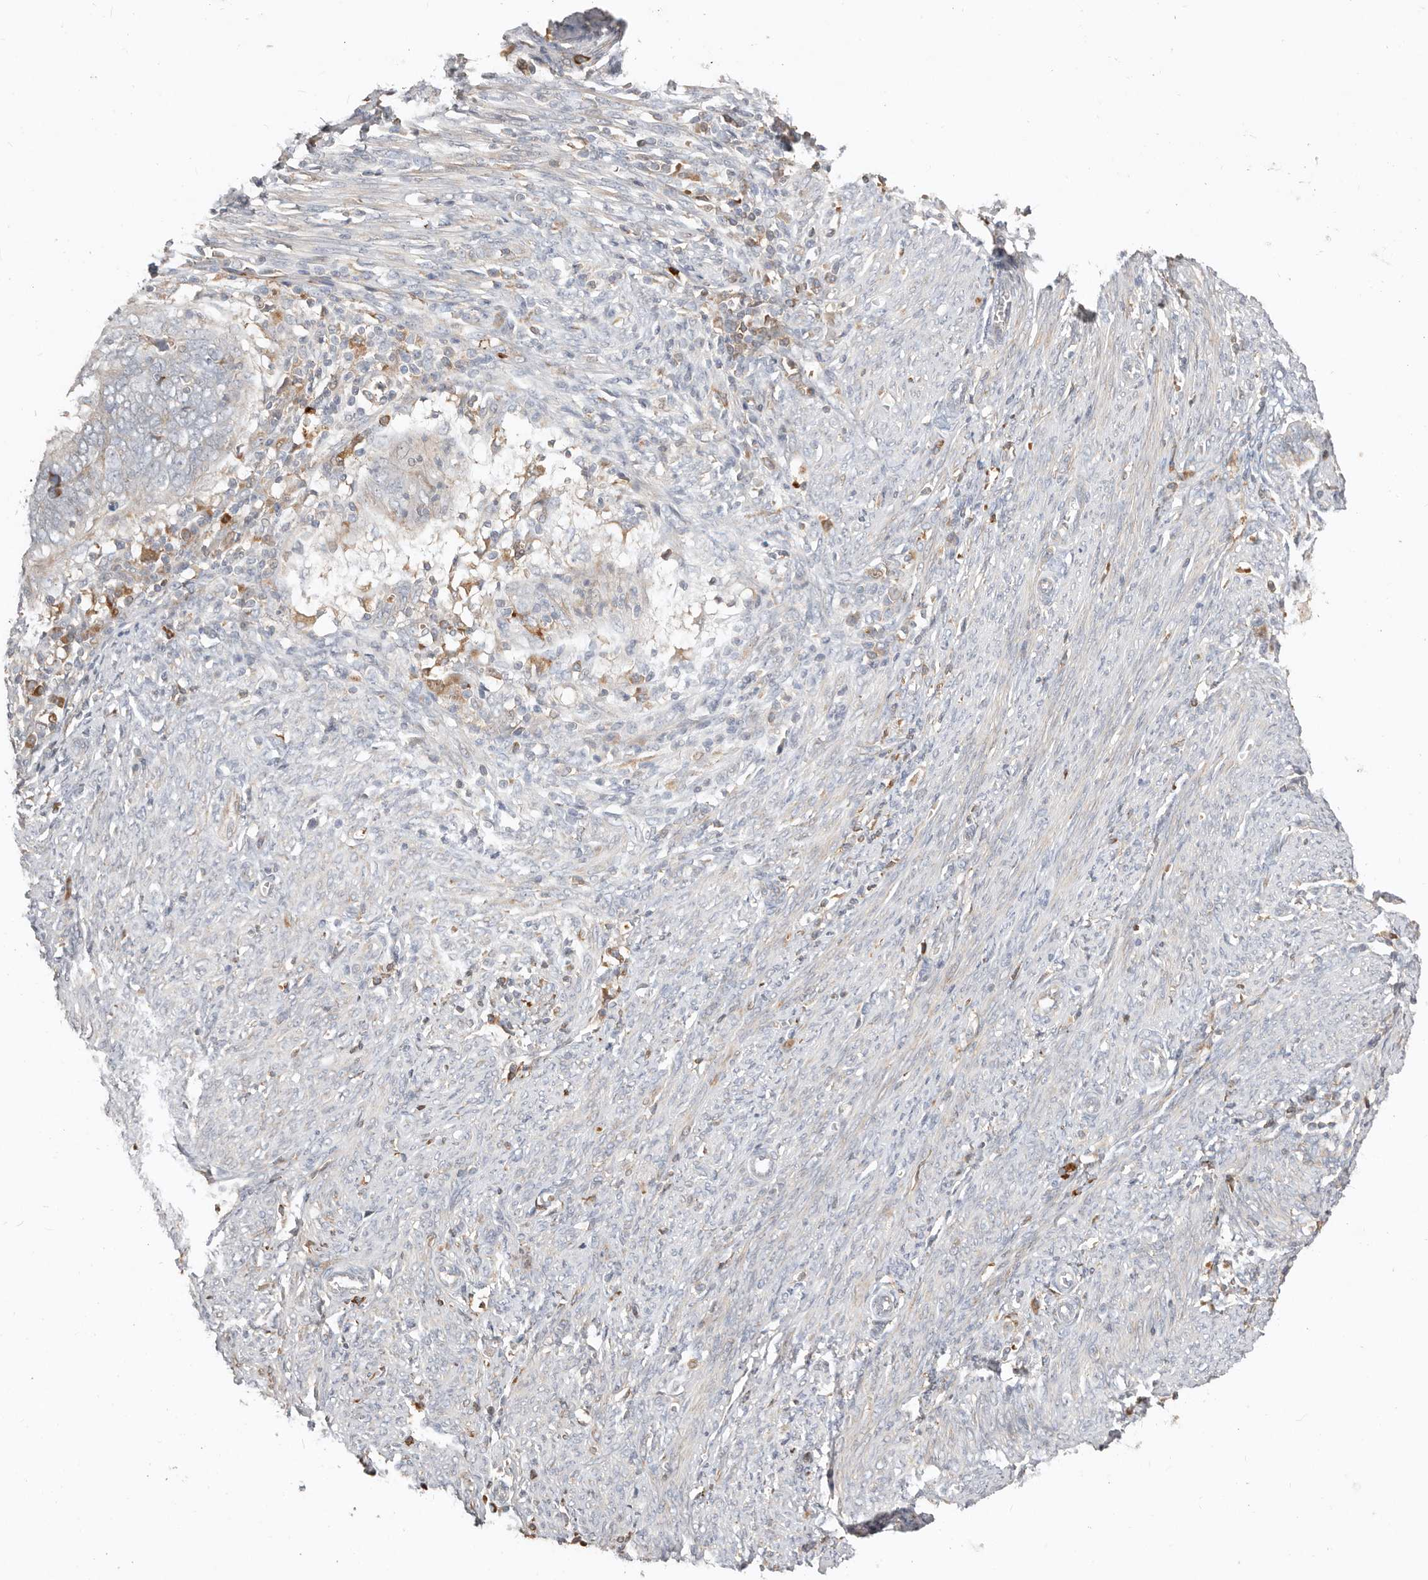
{"staining": {"intensity": "negative", "quantity": "none", "location": "none"}, "tissue": "endometrial cancer", "cell_type": "Tumor cells", "image_type": "cancer", "snomed": [{"axis": "morphology", "description": "Adenocarcinoma, NOS"}, {"axis": "topography", "description": "Uterus"}], "caption": "This is an IHC histopathology image of human endometrial adenocarcinoma. There is no expression in tumor cells.", "gene": "MTFR2", "patient": {"sex": "female", "age": 77}}